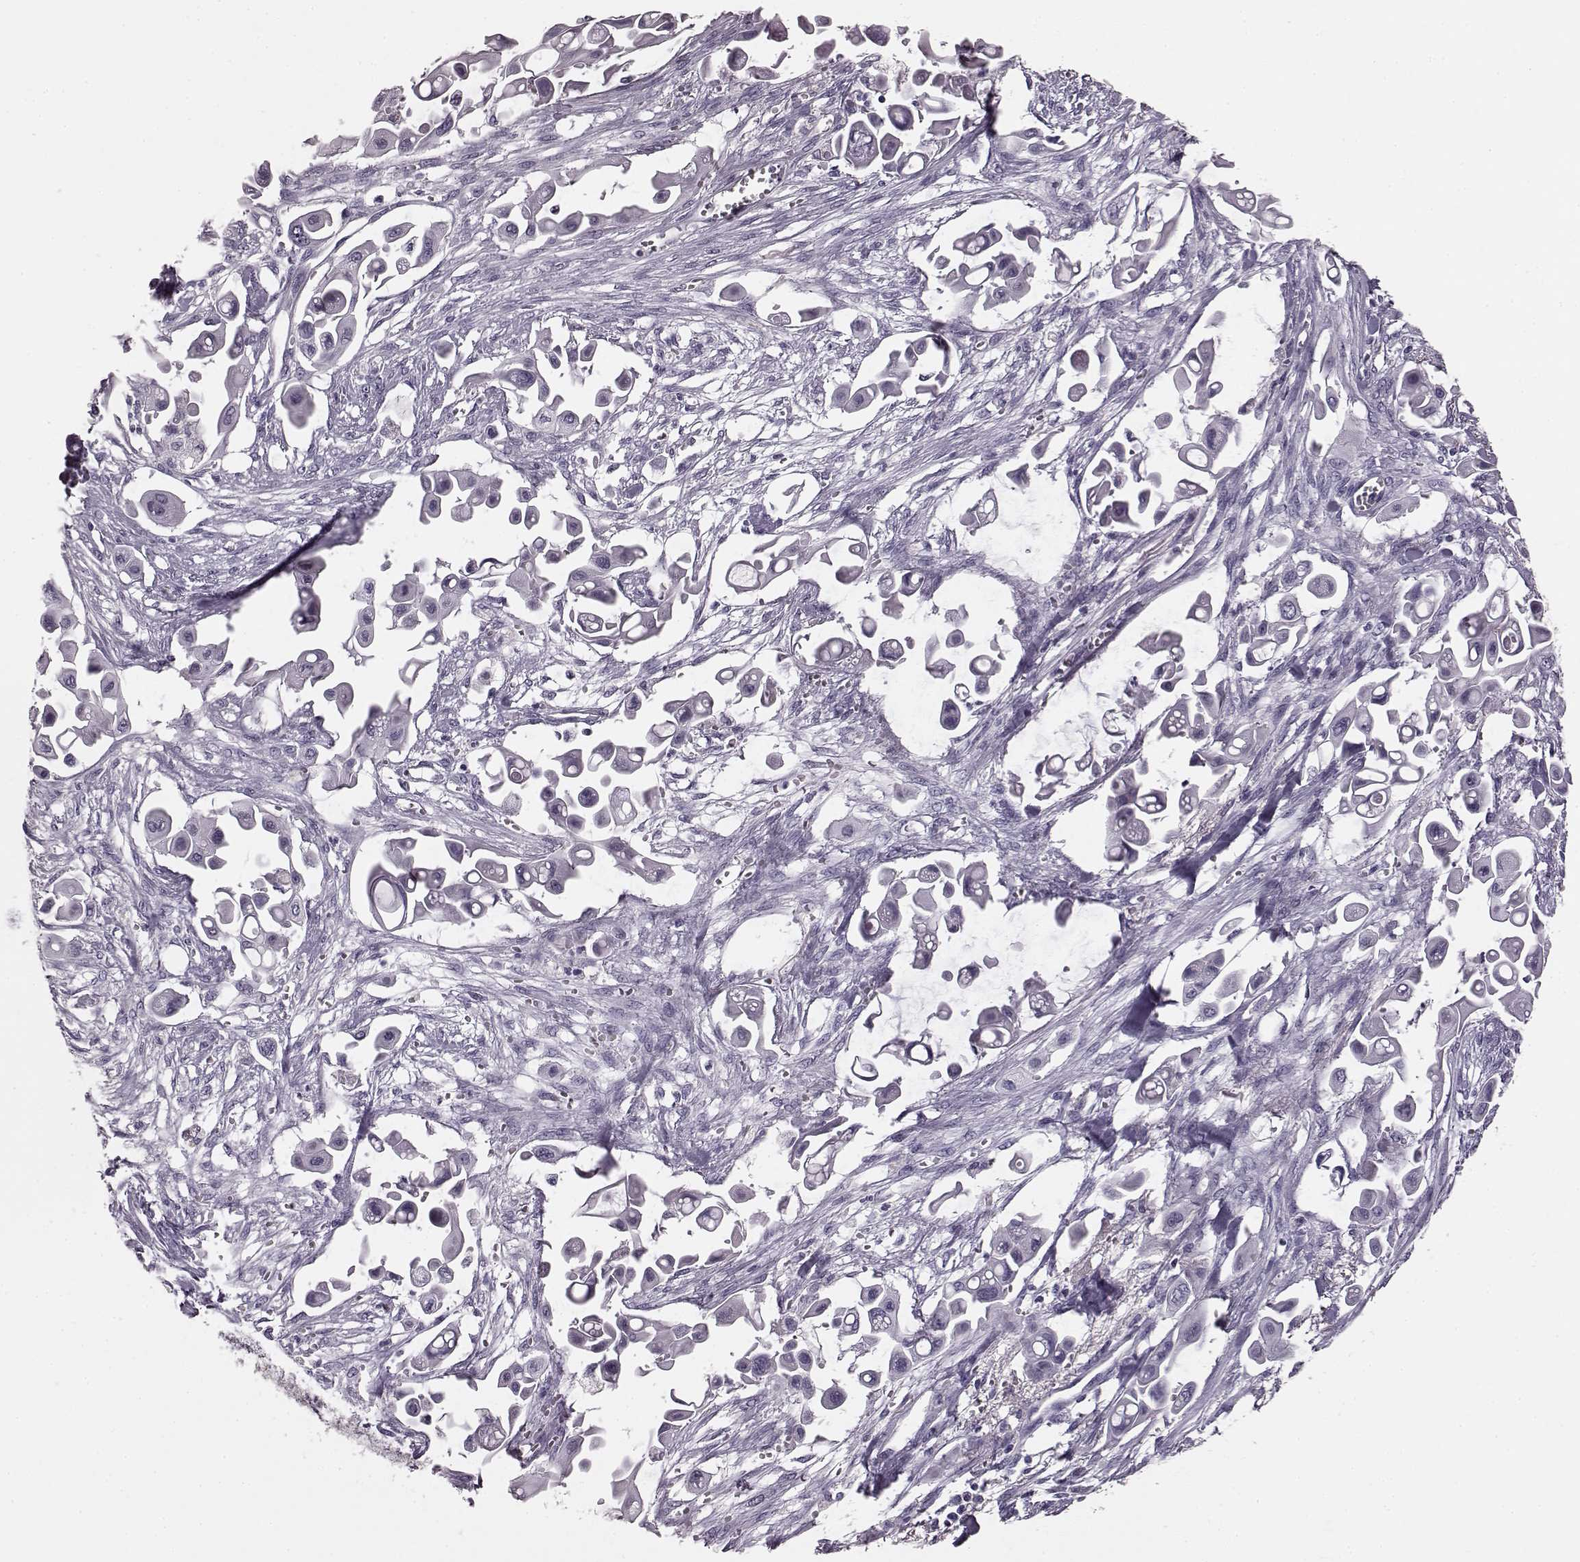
{"staining": {"intensity": "negative", "quantity": "none", "location": "none"}, "tissue": "pancreatic cancer", "cell_type": "Tumor cells", "image_type": "cancer", "snomed": [{"axis": "morphology", "description": "Adenocarcinoma, NOS"}, {"axis": "topography", "description": "Pancreas"}], "caption": "Protein analysis of pancreatic cancer (adenocarcinoma) reveals no significant expression in tumor cells. (Stains: DAB (3,3'-diaminobenzidine) immunohistochemistry with hematoxylin counter stain, Microscopy: brightfield microscopy at high magnification).", "gene": "SNTG1", "patient": {"sex": "male", "age": 50}}